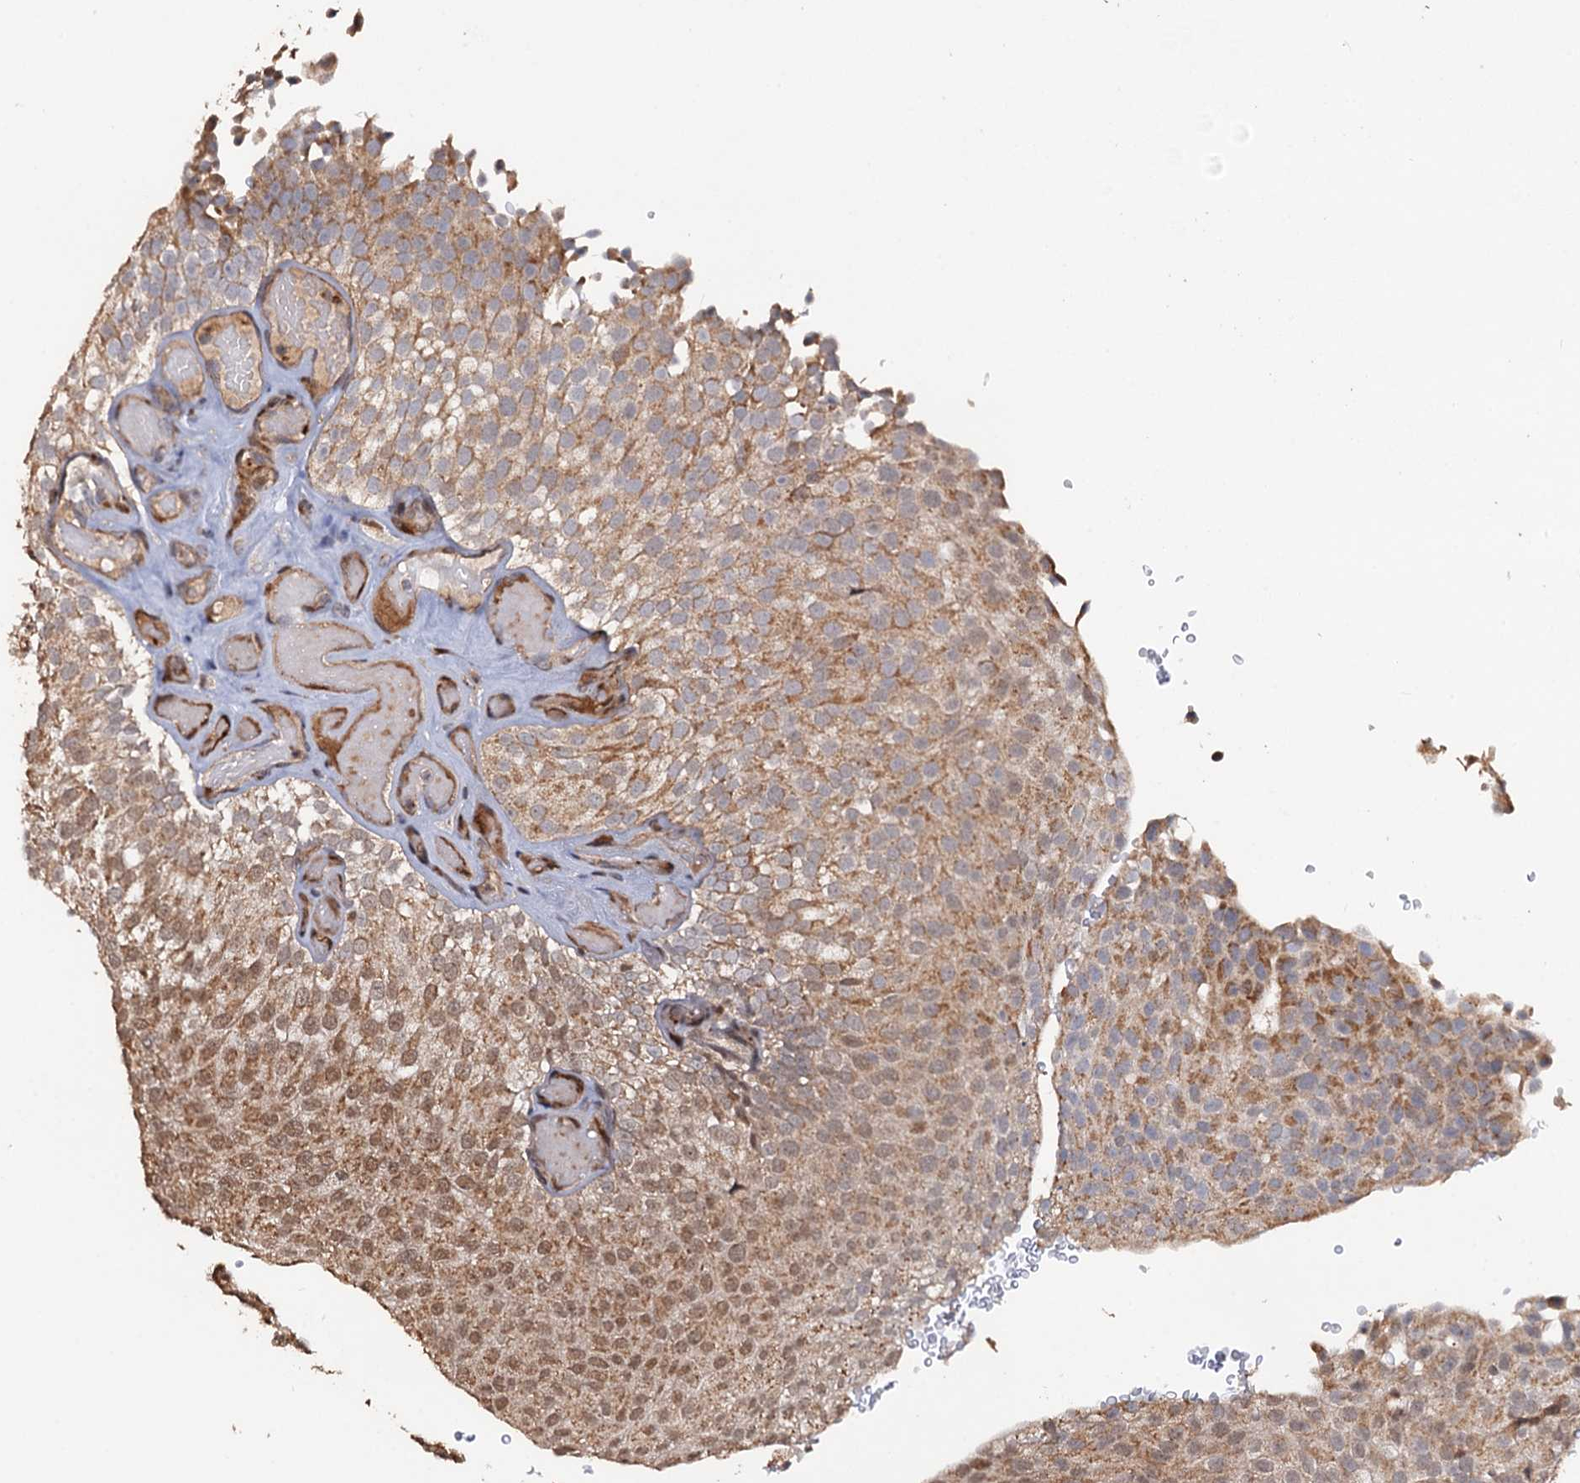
{"staining": {"intensity": "moderate", "quantity": ">75%", "location": "cytoplasmic/membranous,nuclear"}, "tissue": "urothelial cancer", "cell_type": "Tumor cells", "image_type": "cancer", "snomed": [{"axis": "morphology", "description": "Urothelial carcinoma, Low grade"}, {"axis": "topography", "description": "Urinary bladder"}], "caption": "IHC of urothelial cancer displays medium levels of moderate cytoplasmic/membranous and nuclear expression in approximately >75% of tumor cells.", "gene": "LRRC63", "patient": {"sex": "male", "age": 78}}